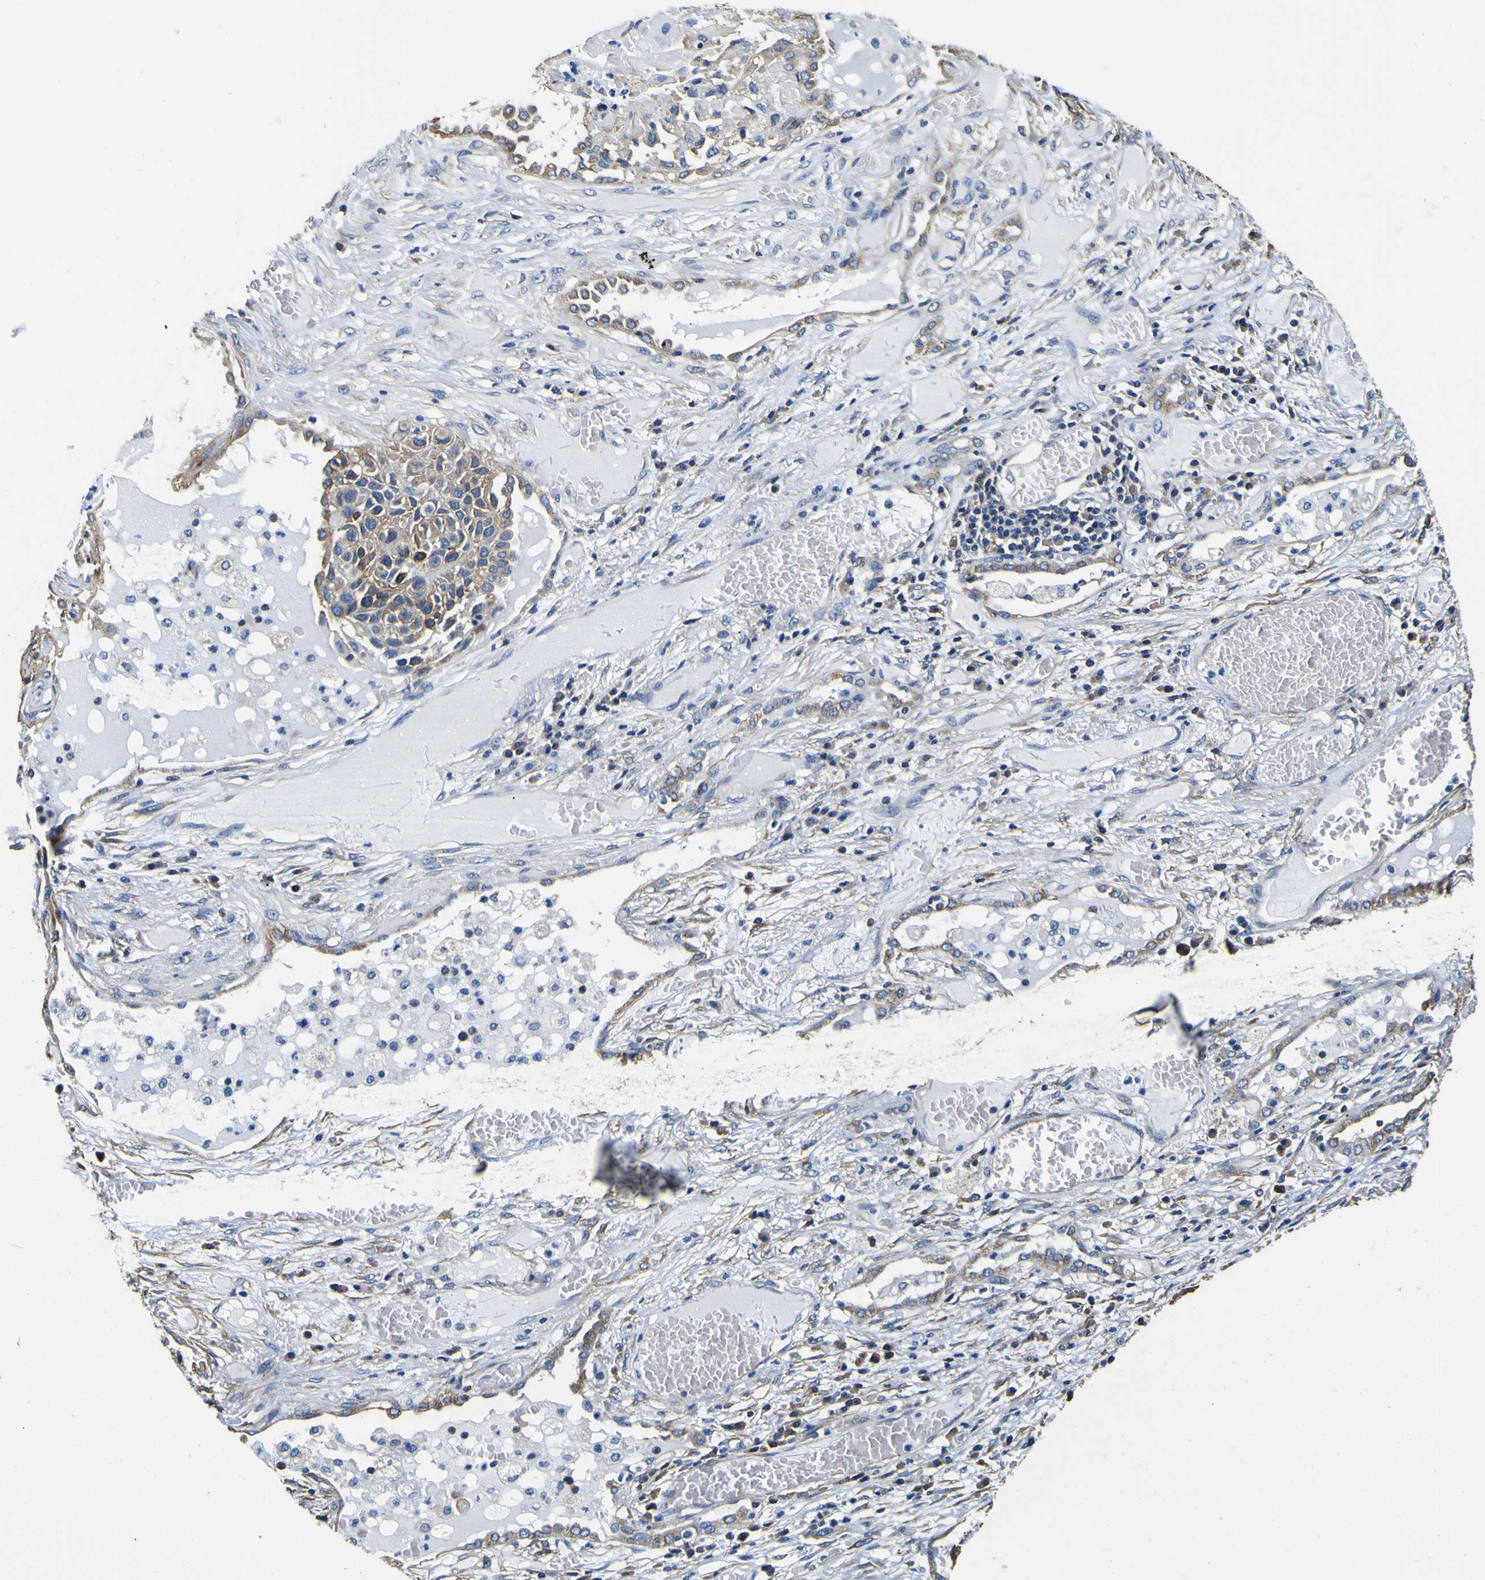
{"staining": {"intensity": "moderate", "quantity": ">75%", "location": "cytoplasmic/membranous"}, "tissue": "lung cancer", "cell_type": "Tumor cells", "image_type": "cancer", "snomed": [{"axis": "morphology", "description": "Squamous cell carcinoma, NOS"}, {"axis": "topography", "description": "Lung"}], "caption": "Brown immunohistochemical staining in lung cancer (squamous cell carcinoma) reveals moderate cytoplasmic/membranous positivity in about >75% of tumor cells.", "gene": "TUBA1B", "patient": {"sex": "male", "age": 71}}